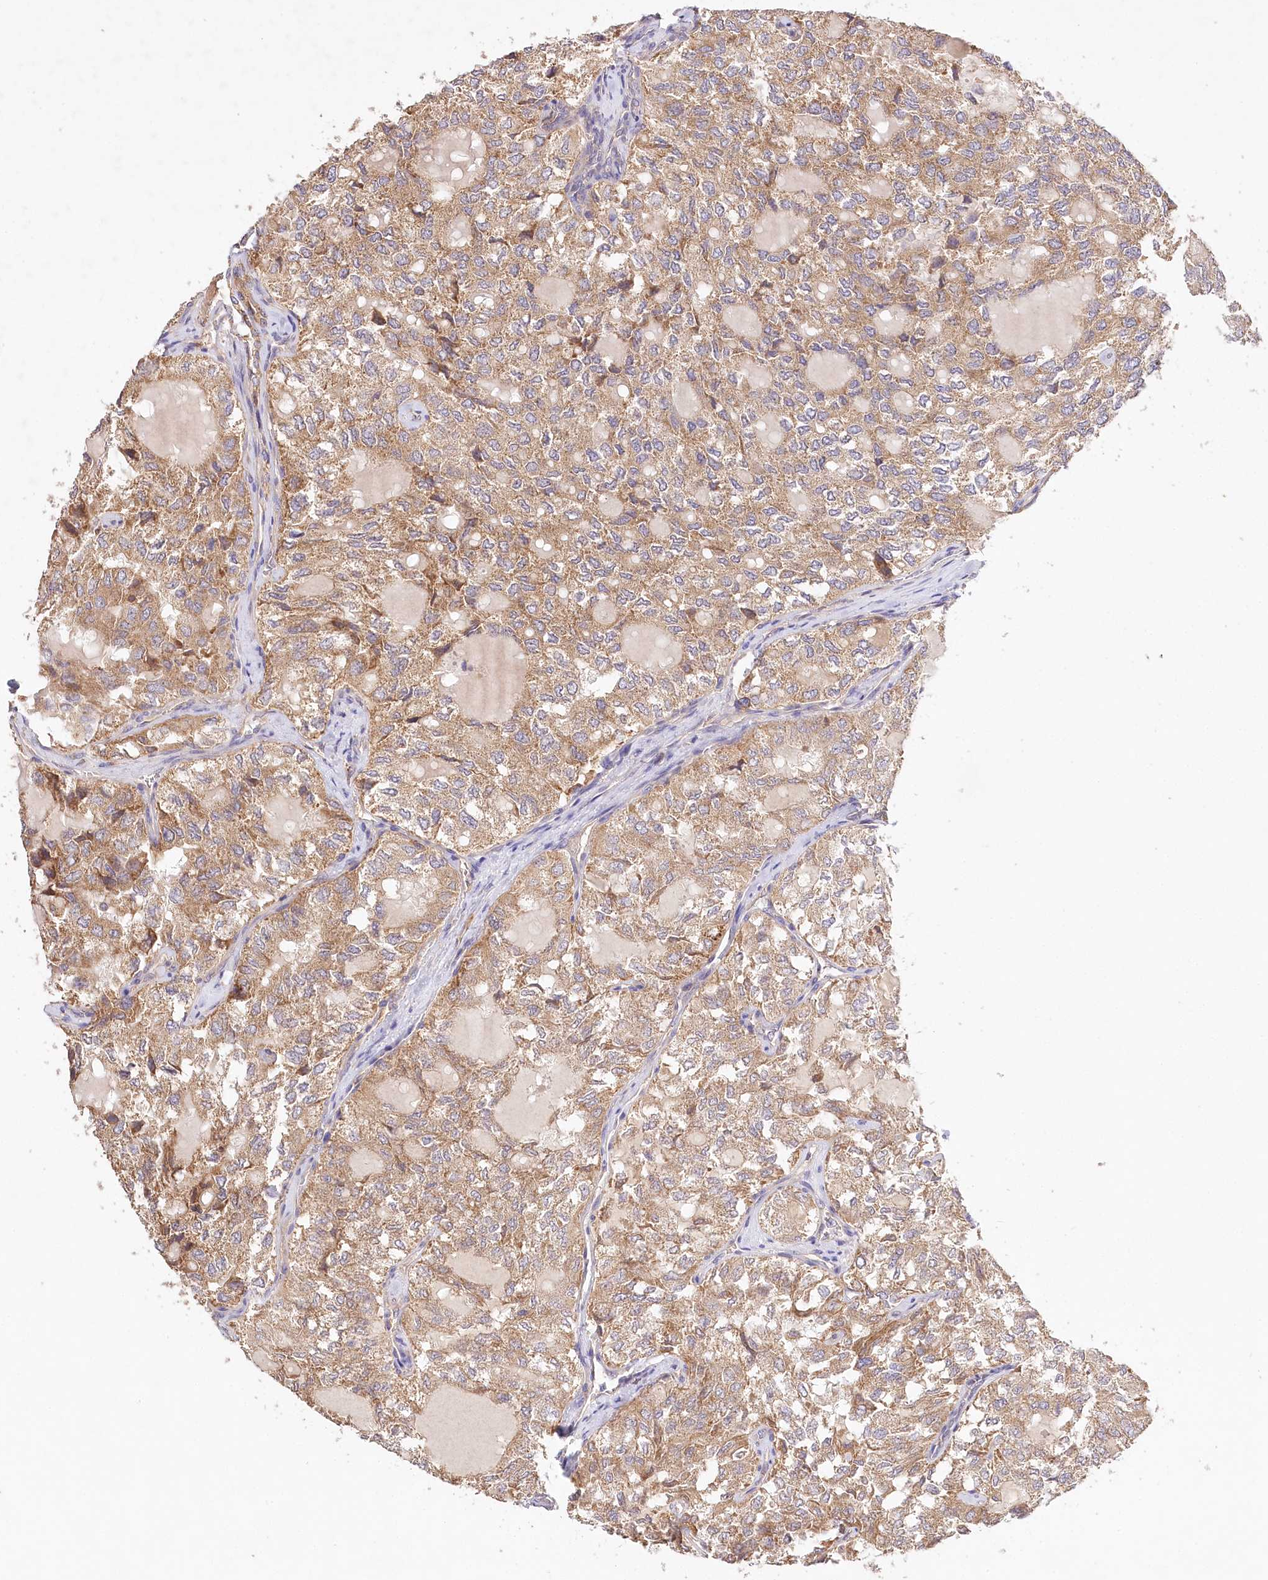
{"staining": {"intensity": "moderate", "quantity": ">75%", "location": "cytoplasmic/membranous"}, "tissue": "thyroid cancer", "cell_type": "Tumor cells", "image_type": "cancer", "snomed": [{"axis": "morphology", "description": "Follicular adenoma carcinoma, NOS"}, {"axis": "topography", "description": "Thyroid gland"}], "caption": "This micrograph reveals immunohistochemistry (IHC) staining of thyroid cancer (follicular adenoma carcinoma), with medium moderate cytoplasmic/membranous staining in about >75% of tumor cells.", "gene": "LSS", "patient": {"sex": "male", "age": 75}}